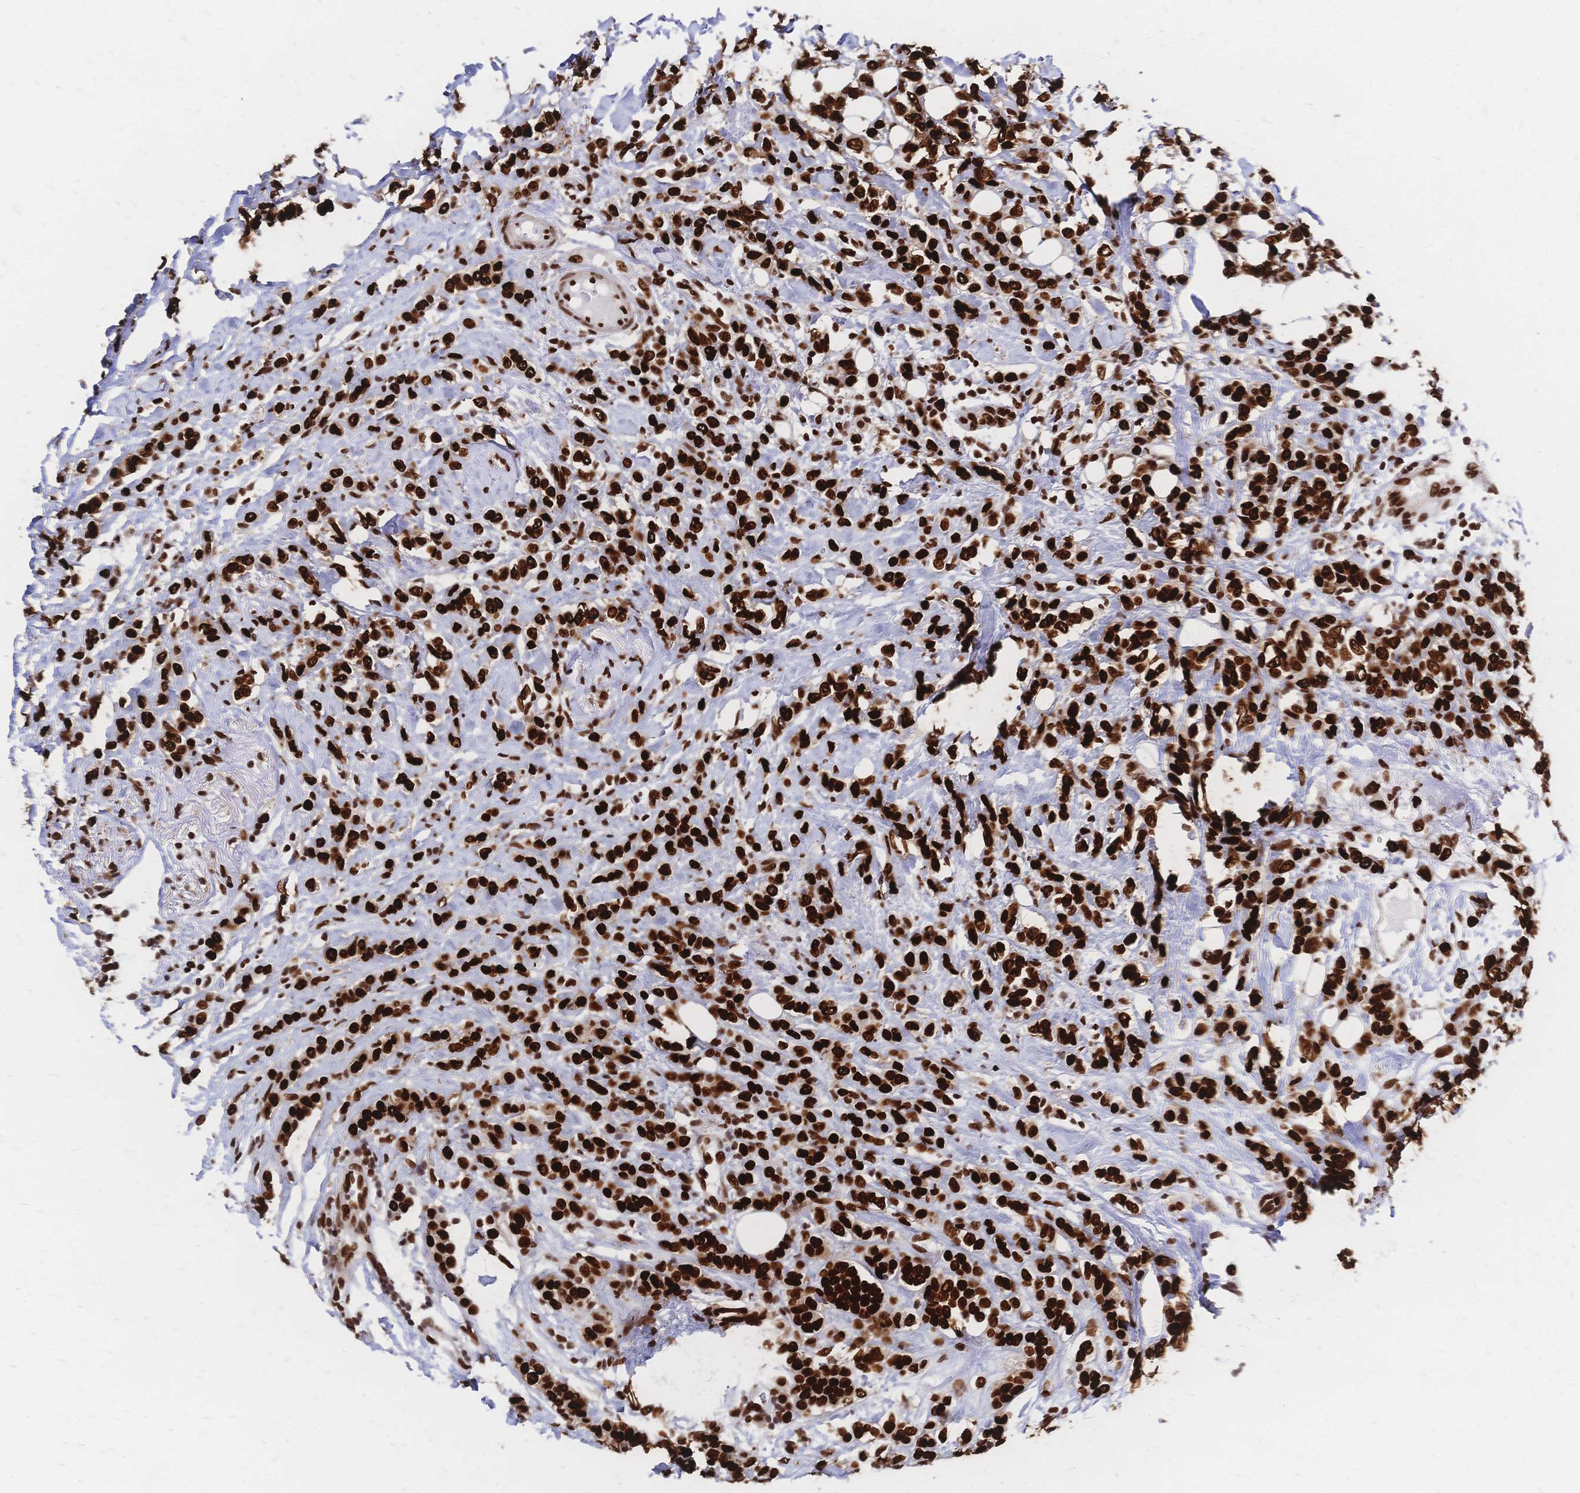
{"staining": {"intensity": "strong", "quantity": ">75%", "location": "nuclear"}, "tissue": "breast cancer", "cell_type": "Tumor cells", "image_type": "cancer", "snomed": [{"axis": "morphology", "description": "Lobular carcinoma"}, {"axis": "topography", "description": "Breast"}], "caption": "Breast lobular carcinoma stained with a protein marker displays strong staining in tumor cells.", "gene": "HDGF", "patient": {"sex": "female", "age": 49}}